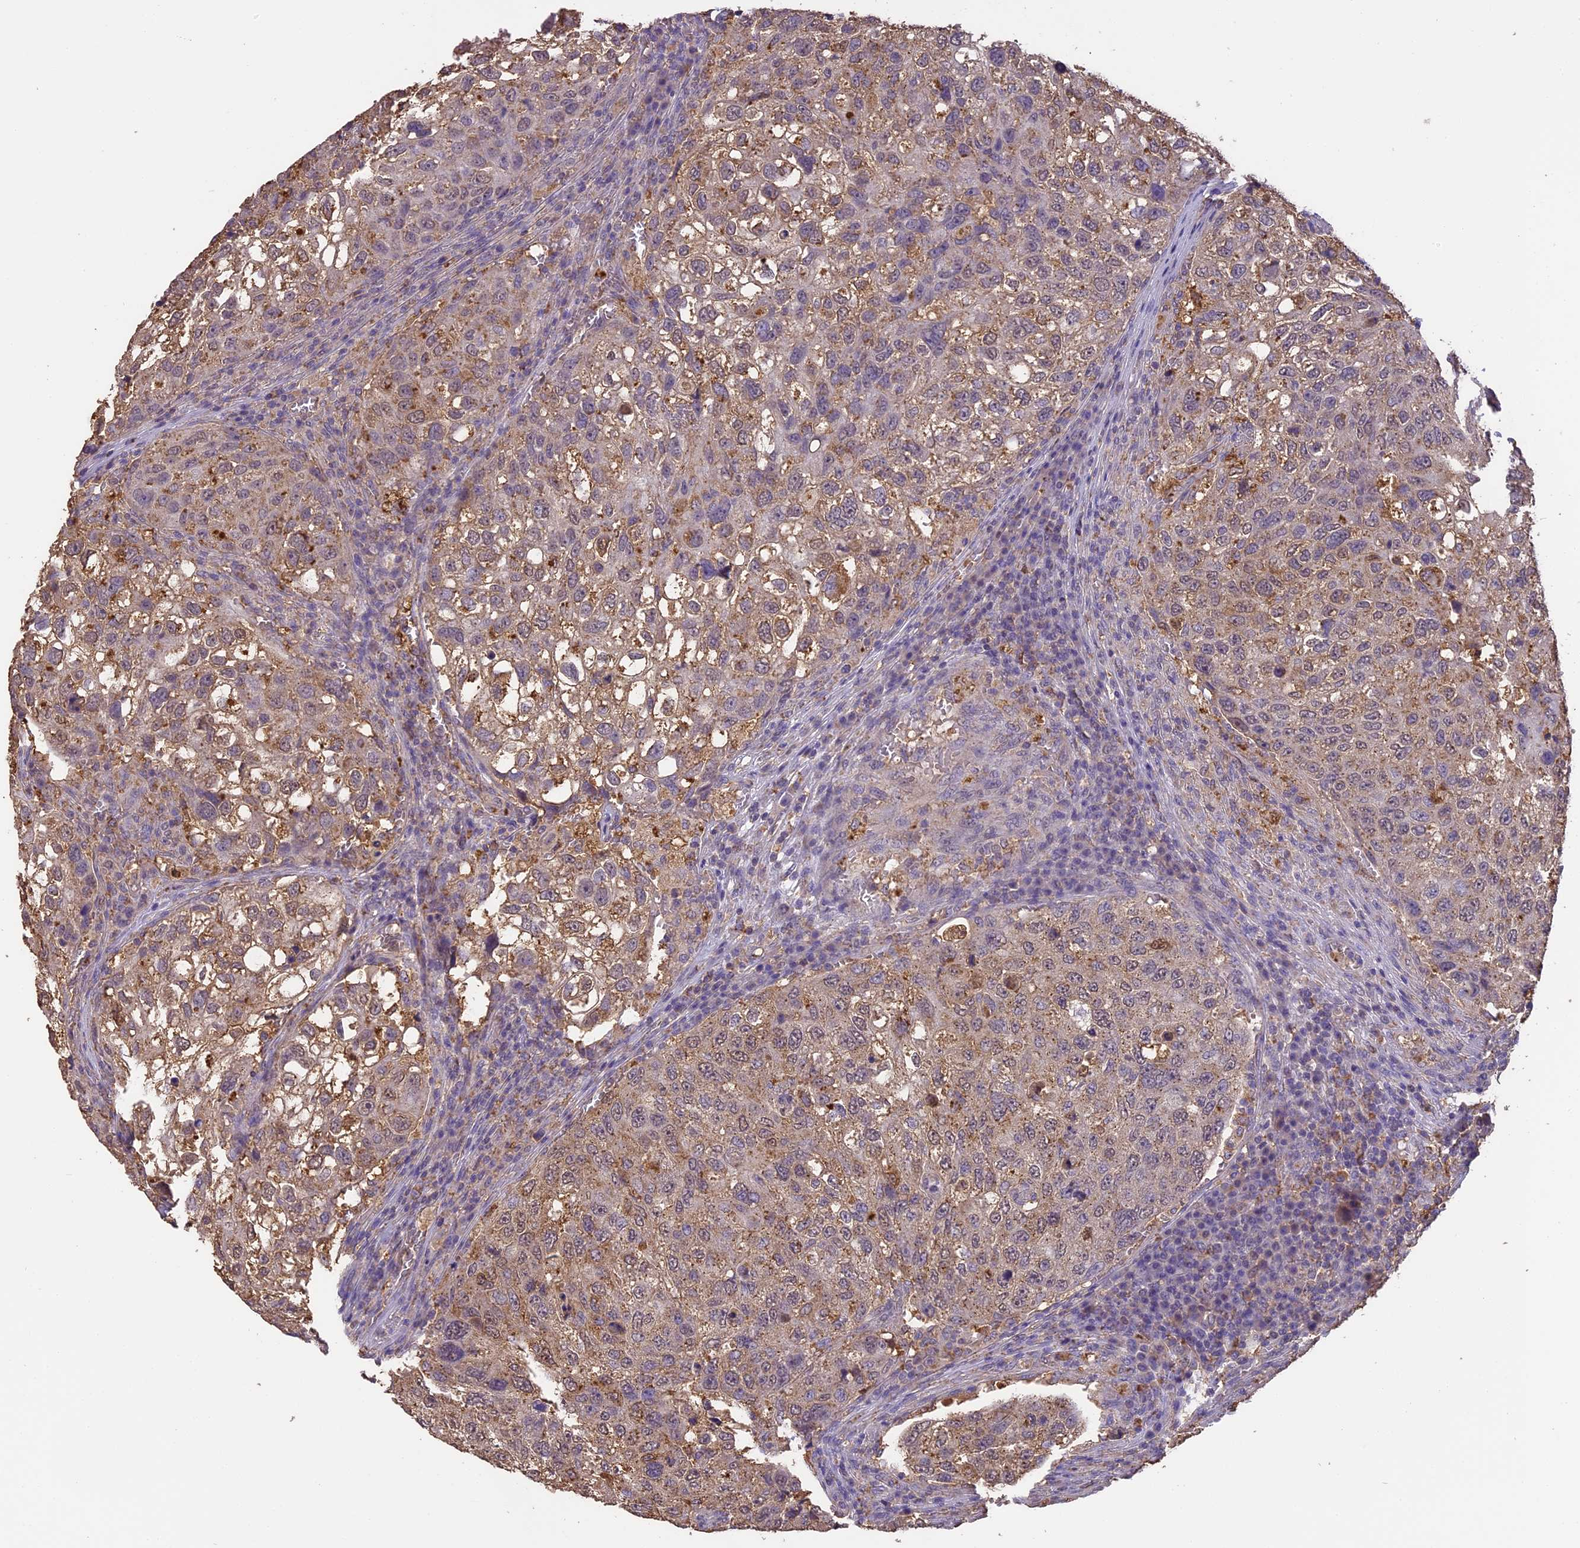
{"staining": {"intensity": "moderate", "quantity": ">75%", "location": "cytoplasmic/membranous,nuclear"}, "tissue": "urothelial cancer", "cell_type": "Tumor cells", "image_type": "cancer", "snomed": [{"axis": "morphology", "description": "Urothelial carcinoma, High grade"}, {"axis": "topography", "description": "Lymph node"}, {"axis": "topography", "description": "Urinary bladder"}], "caption": "A photomicrograph of urothelial cancer stained for a protein exhibits moderate cytoplasmic/membranous and nuclear brown staining in tumor cells. The staining is performed using DAB (3,3'-diaminobenzidine) brown chromogen to label protein expression. The nuclei are counter-stained blue using hematoxylin.", "gene": "ARHGAP19", "patient": {"sex": "male", "age": 51}}